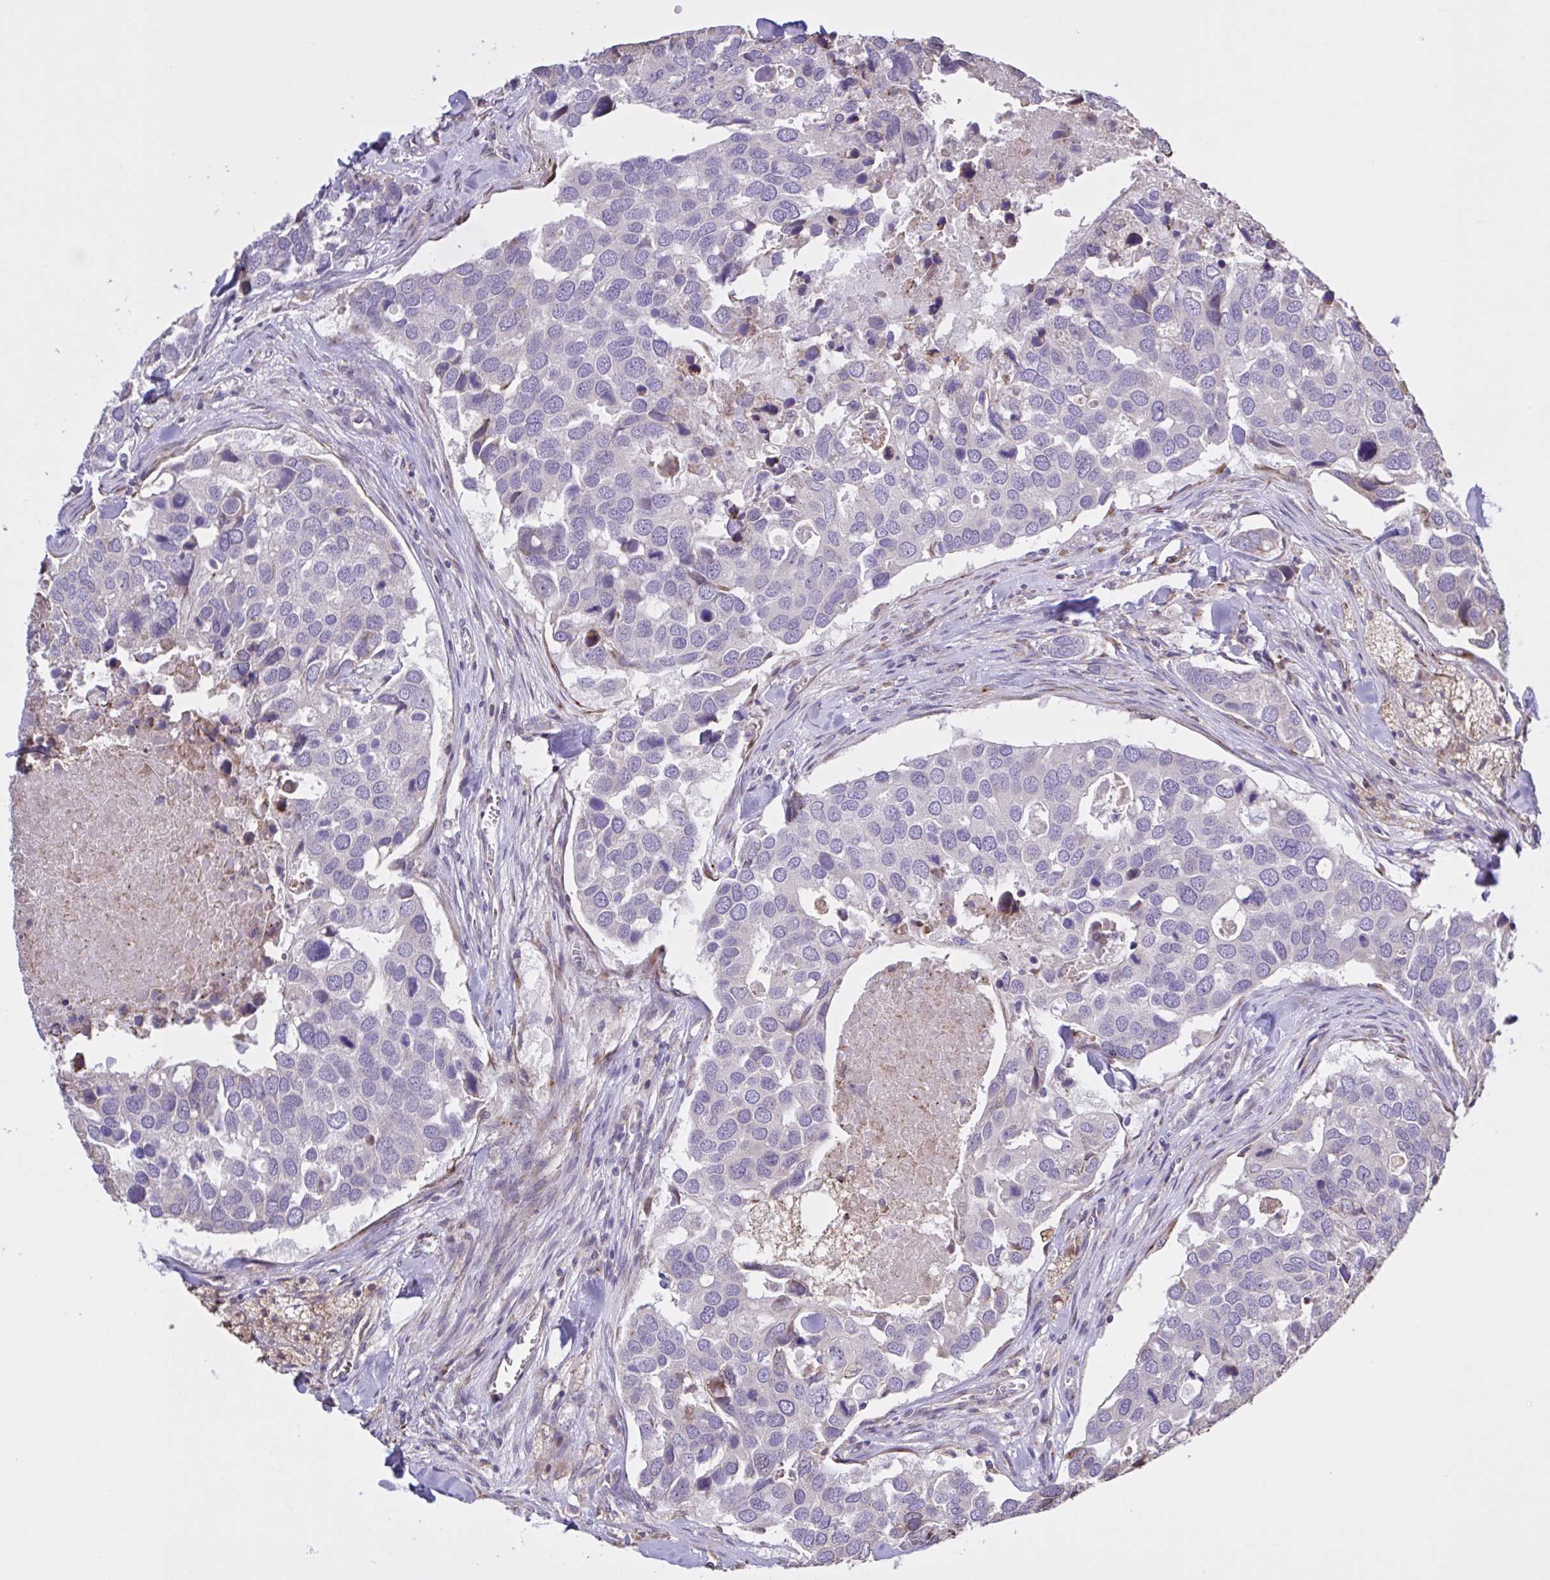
{"staining": {"intensity": "negative", "quantity": "none", "location": "none"}, "tissue": "breast cancer", "cell_type": "Tumor cells", "image_type": "cancer", "snomed": [{"axis": "morphology", "description": "Duct carcinoma"}, {"axis": "topography", "description": "Breast"}], "caption": "This histopathology image is of breast cancer stained with immunohistochemistry to label a protein in brown with the nuclei are counter-stained blue. There is no staining in tumor cells. (DAB (3,3'-diaminobenzidine) immunohistochemistry visualized using brightfield microscopy, high magnification).", "gene": "MRGPRX2", "patient": {"sex": "female", "age": 83}}